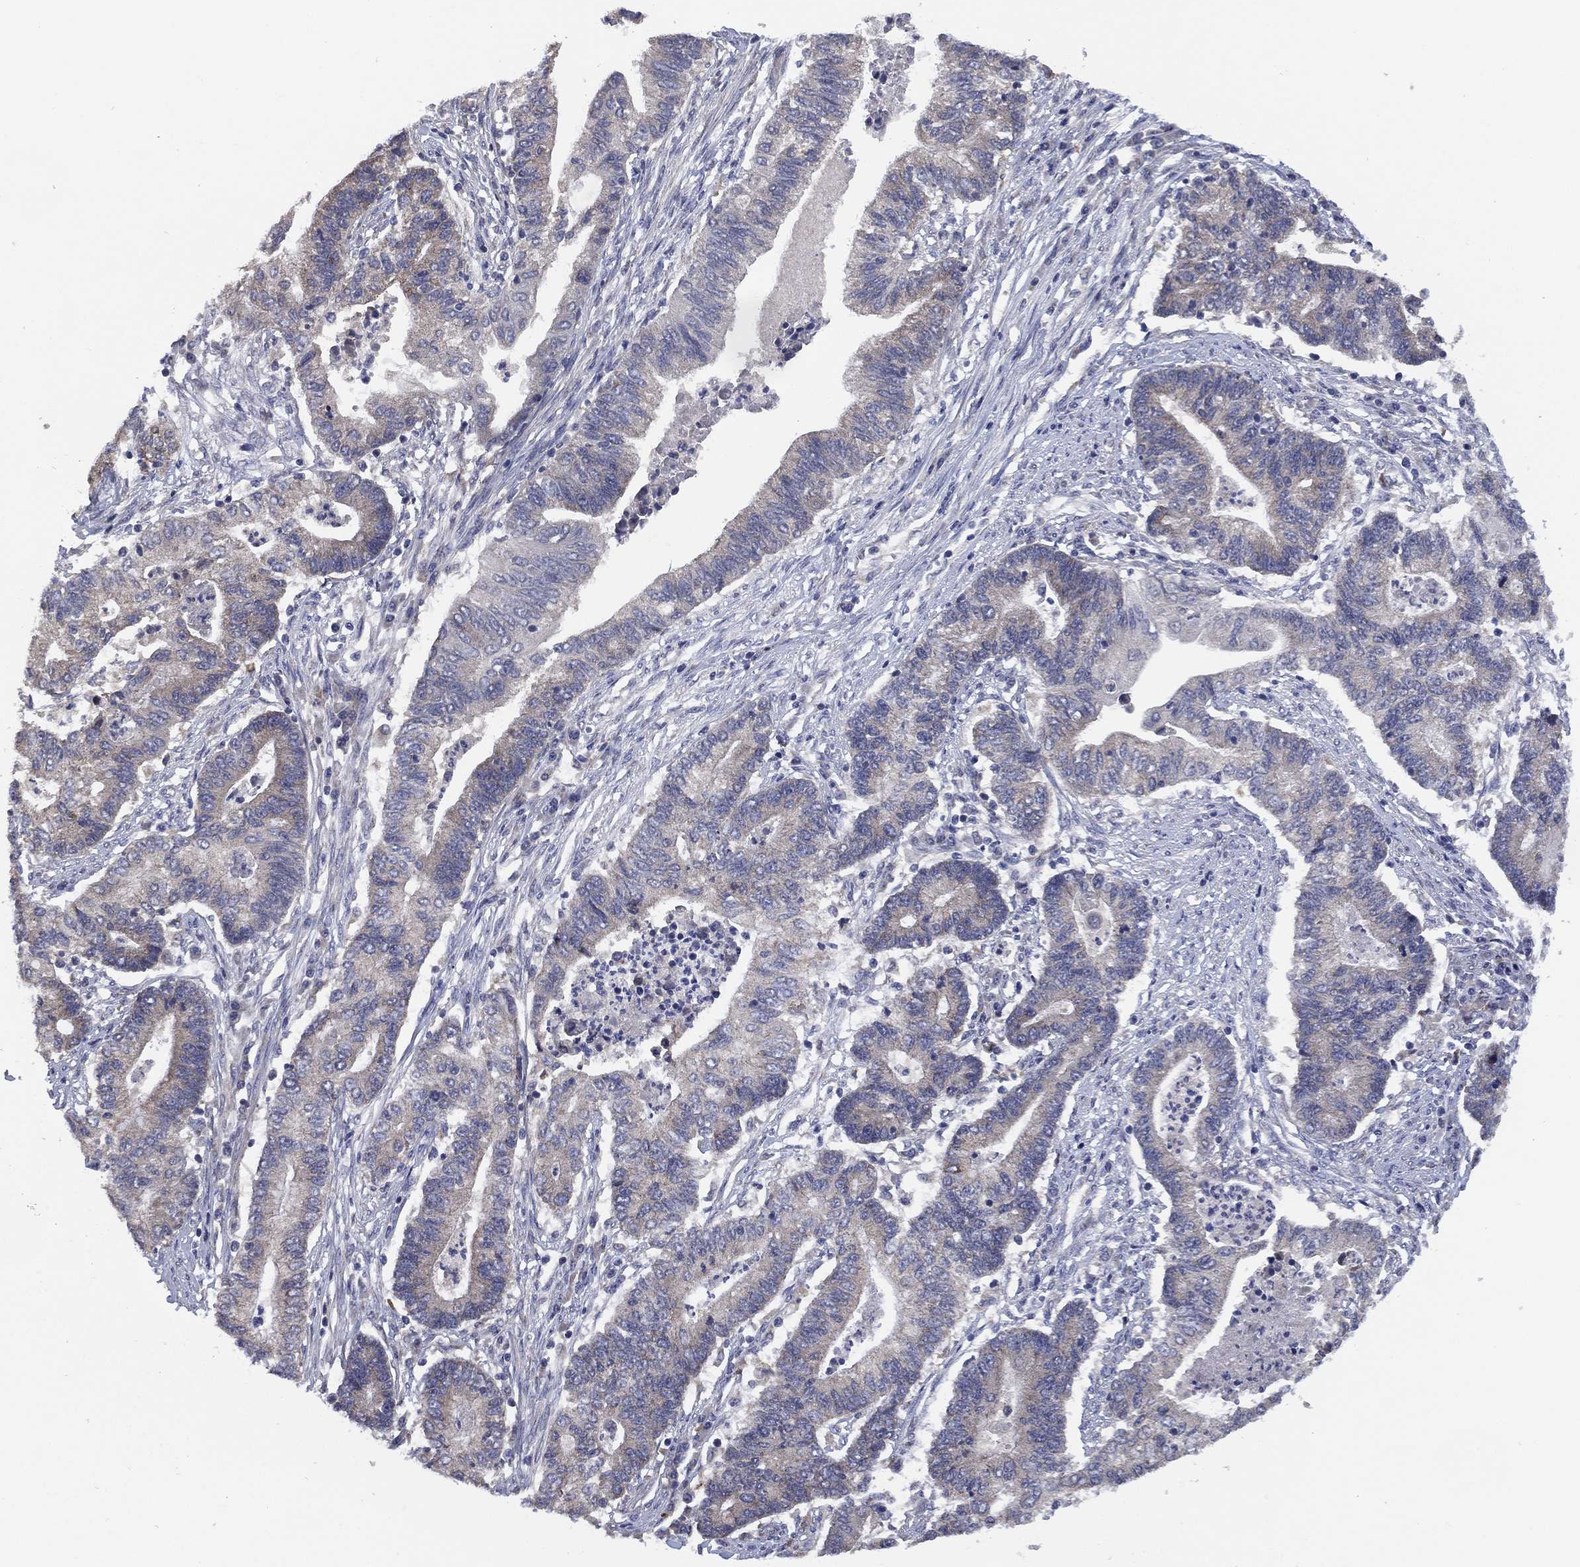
{"staining": {"intensity": "negative", "quantity": "none", "location": "none"}, "tissue": "endometrial cancer", "cell_type": "Tumor cells", "image_type": "cancer", "snomed": [{"axis": "morphology", "description": "Adenocarcinoma, NOS"}, {"axis": "topography", "description": "Uterus"}, {"axis": "topography", "description": "Endometrium"}], "caption": "Tumor cells show no significant staining in endometrial adenocarcinoma.", "gene": "SELENOO", "patient": {"sex": "female", "age": 54}}